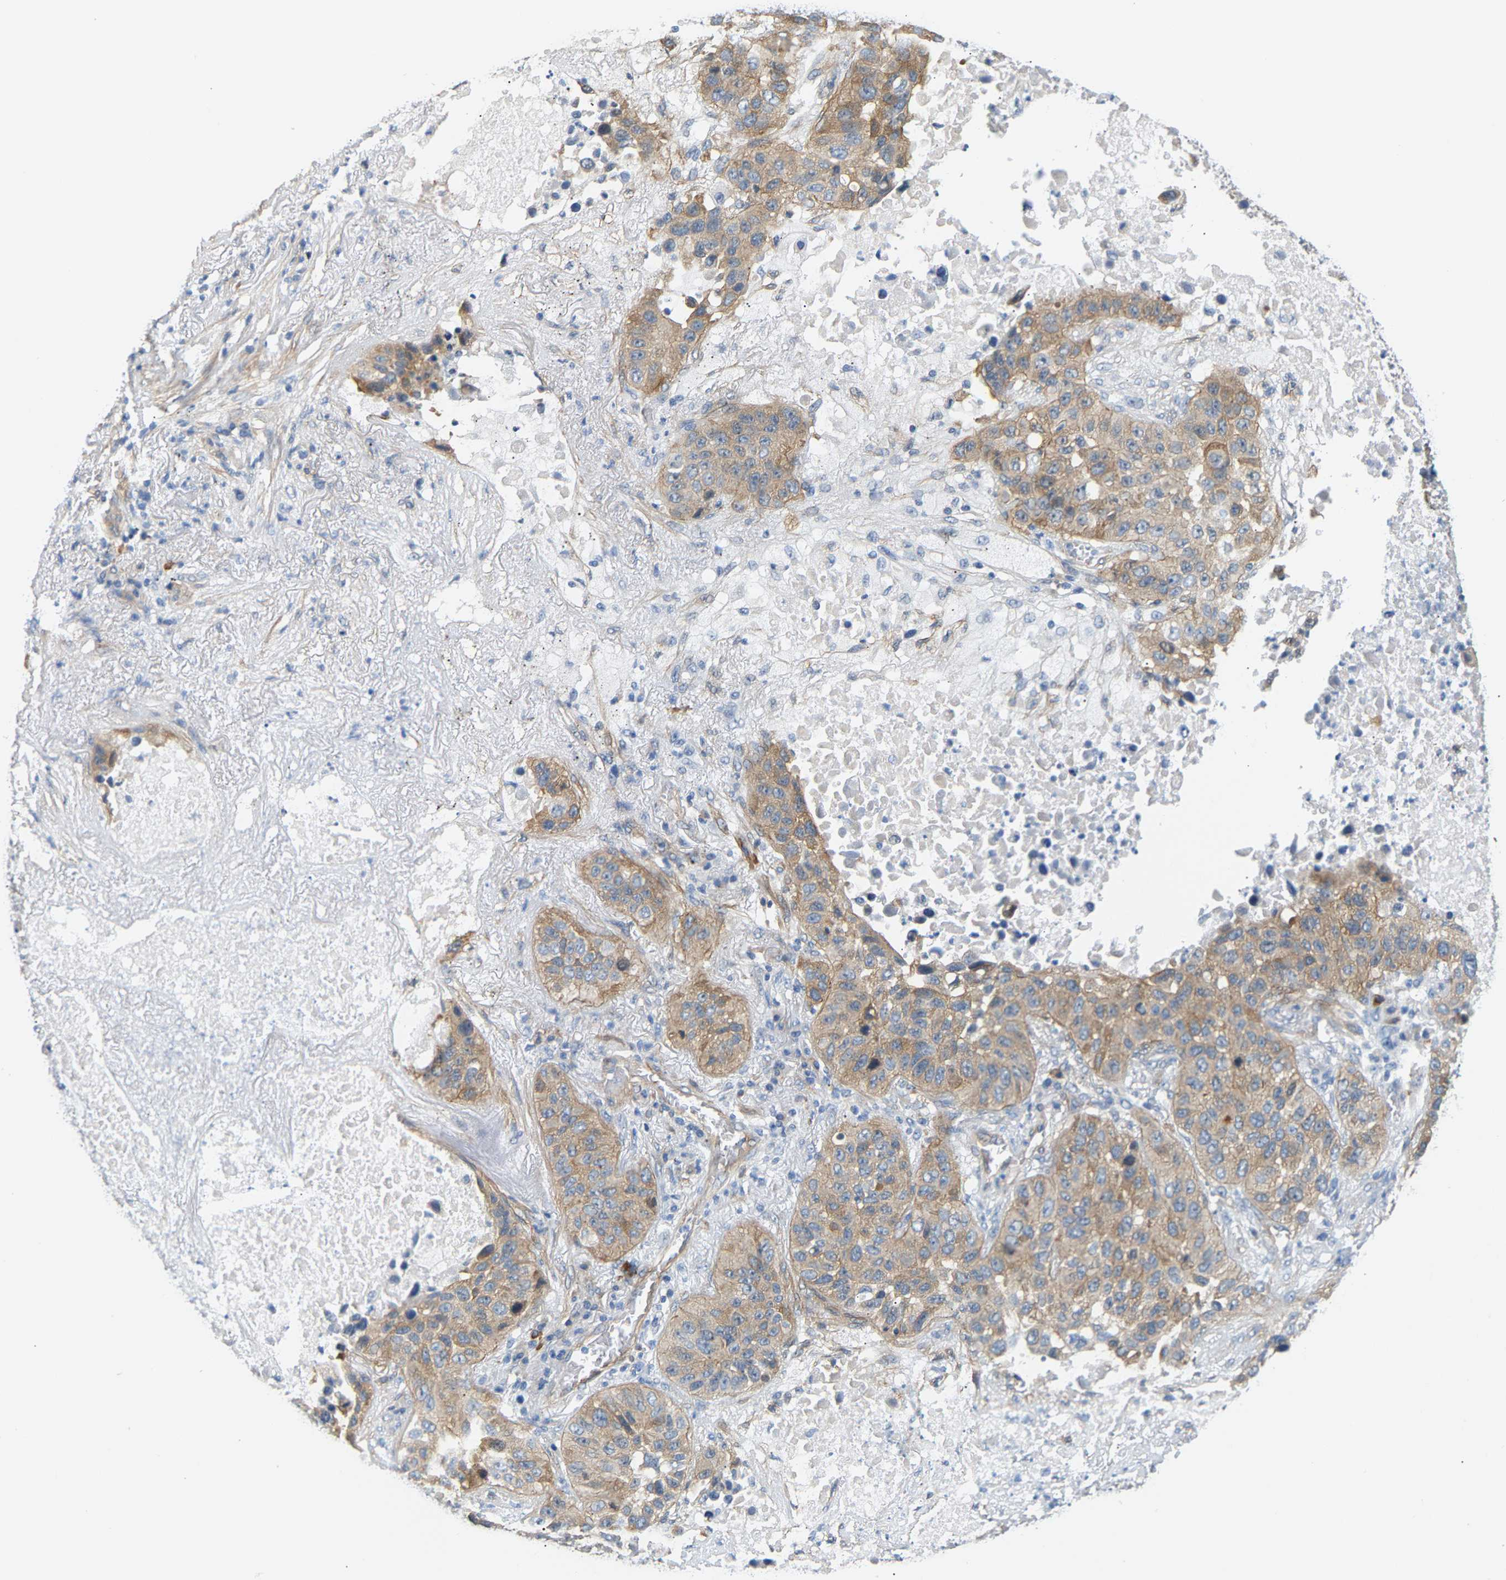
{"staining": {"intensity": "moderate", "quantity": "25%-75%", "location": "cytoplasmic/membranous"}, "tissue": "lung cancer", "cell_type": "Tumor cells", "image_type": "cancer", "snomed": [{"axis": "morphology", "description": "Squamous cell carcinoma, NOS"}, {"axis": "topography", "description": "Lung"}], "caption": "The photomicrograph demonstrates immunohistochemical staining of lung cancer (squamous cell carcinoma). There is moderate cytoplasmic/membranous positivity is appreciated in approximately 25%-75% of tumor cells.", "gene": "PAWR", "patient": {"sex": "male", "age": 57}}